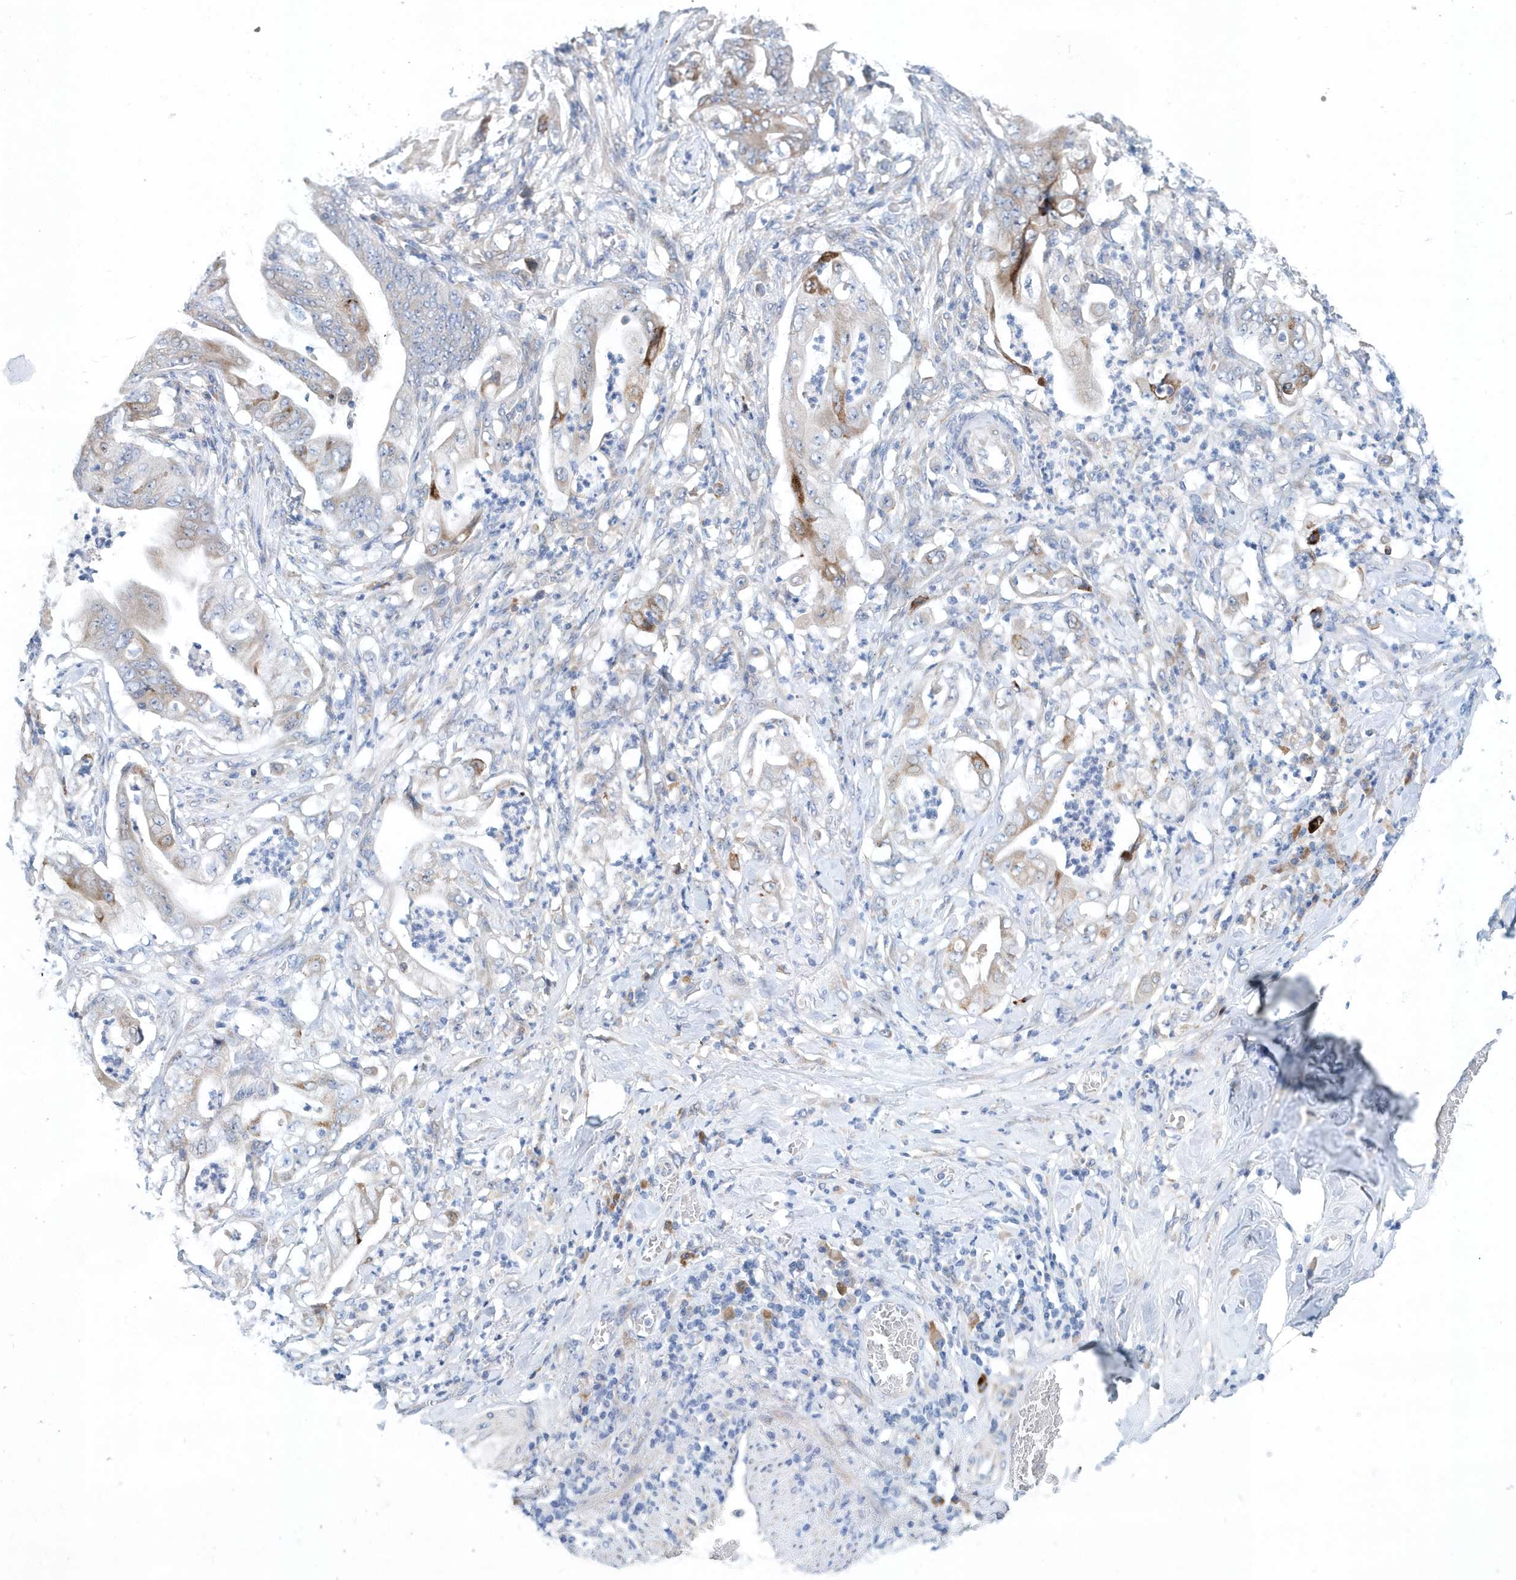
{"staining": {"intensity": "weak", "quantity": "<25%", "location": "cytoplasmic/membranous"}, "tissue": "stomach cancer", "cell_type": "Tumor cells", "image_type": "cancer", "snomed": [{"axis": "morphology", "description": "Adenocarcinoma, NOS"}, {"axis": "topography", "description": "Stomach"}], "caption": "This micrograph is of stomach cancer (adenocarcinoma) stained with immunohistochemistry to label a protein in brown with the nuclei are counter-stained blue. There is no staining in tumor cells. (DAB IHC, high magnification).", "gene": "PFN2", "patient": {"sex": "female", "age": 73}}